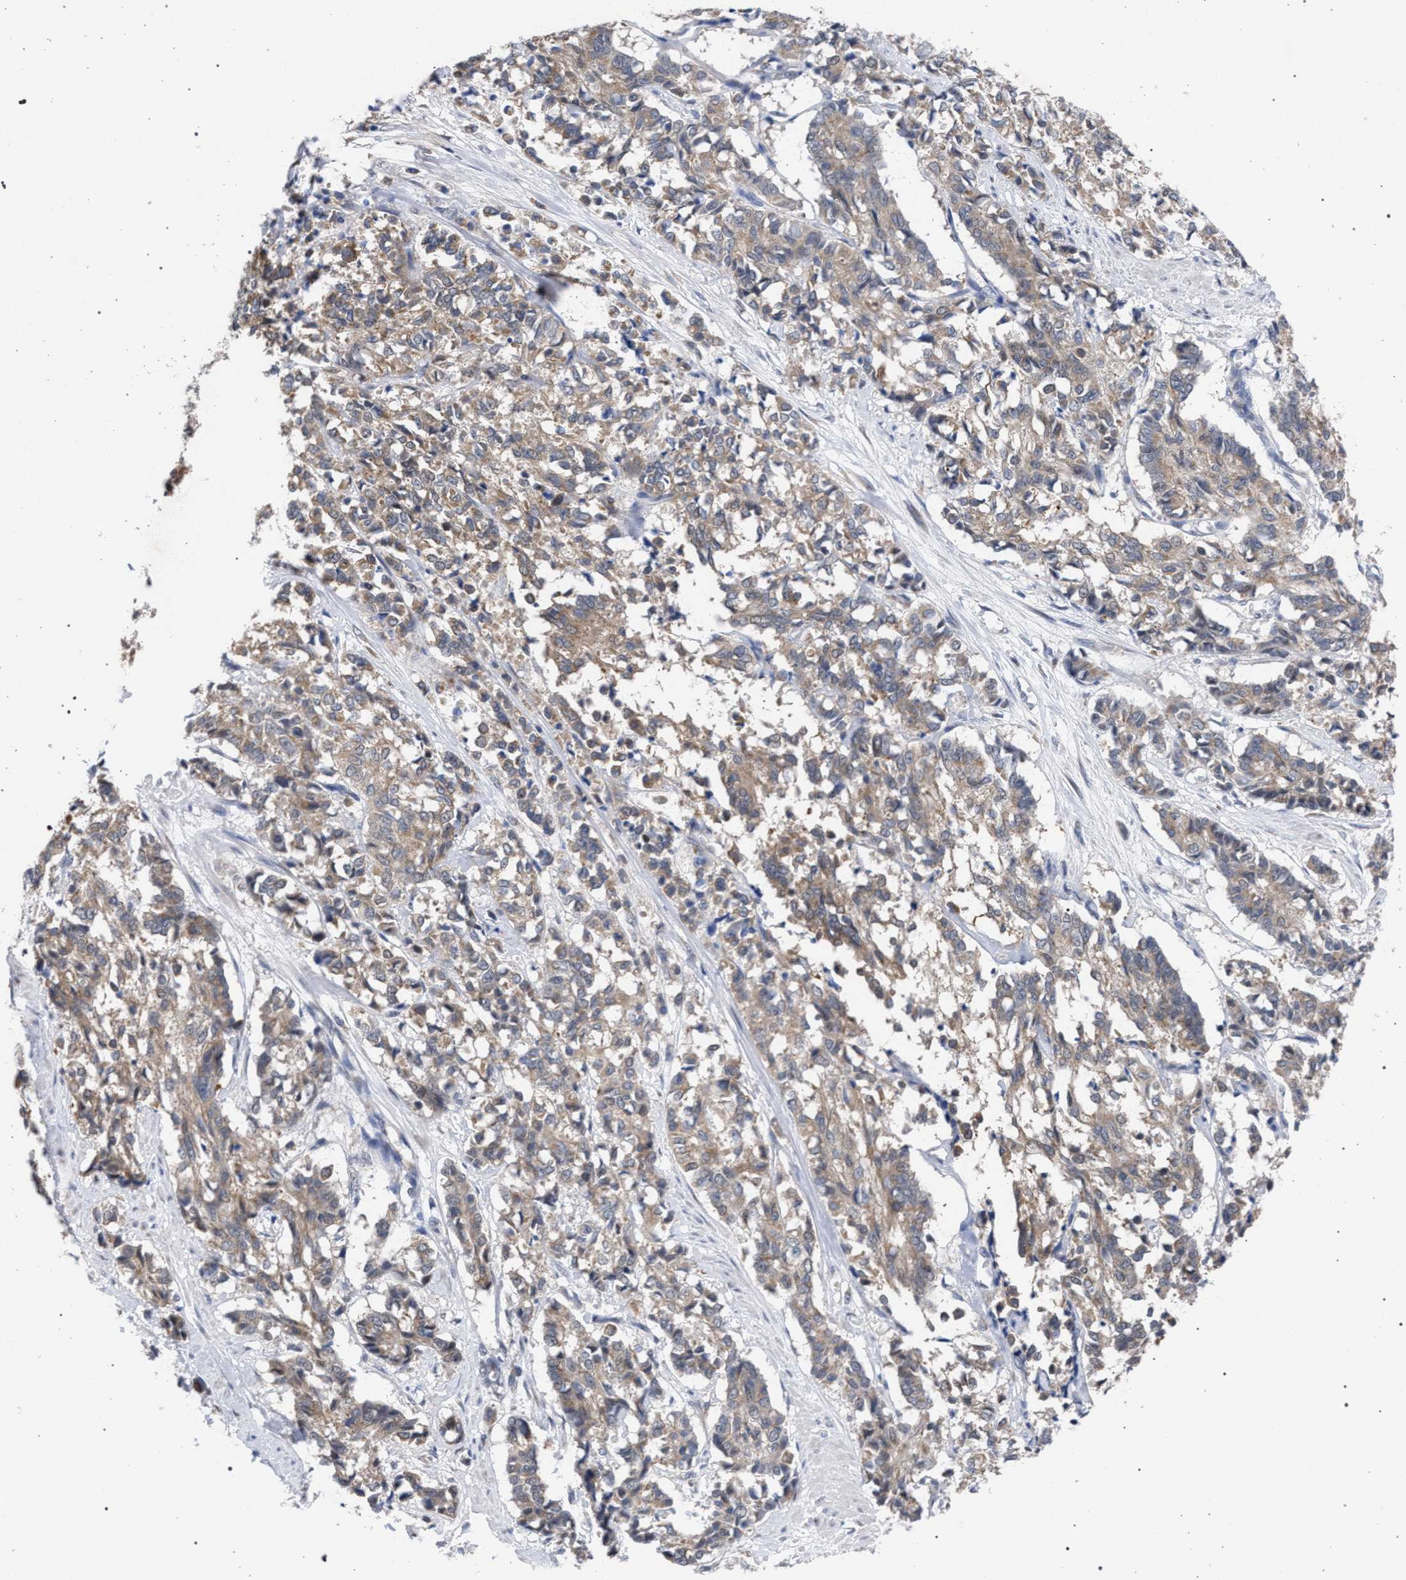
{"staining": {"intensity": "weak", "quantity": ">75%", "location": "cytoplasmic/membranous"}, "tissue": "cervical cancer", "cell_type": "Tumor cells", "image_type": "cancer", "snomed": [{"axis": "morphology", "description": "Squamous cell carcinoma, NOS"}, {"axis": "topography", "description": "Cervix"}], "caption": "A high-resolution micrograph shows immunohistochemistry staining of cervical squamous cell carcinoma, which displays weak cytoplasmic/membranous positivity in approximately >75% of tumor cells.", "gene": "GOLGA2", "patient": {"sex": "female", "age": 35}}